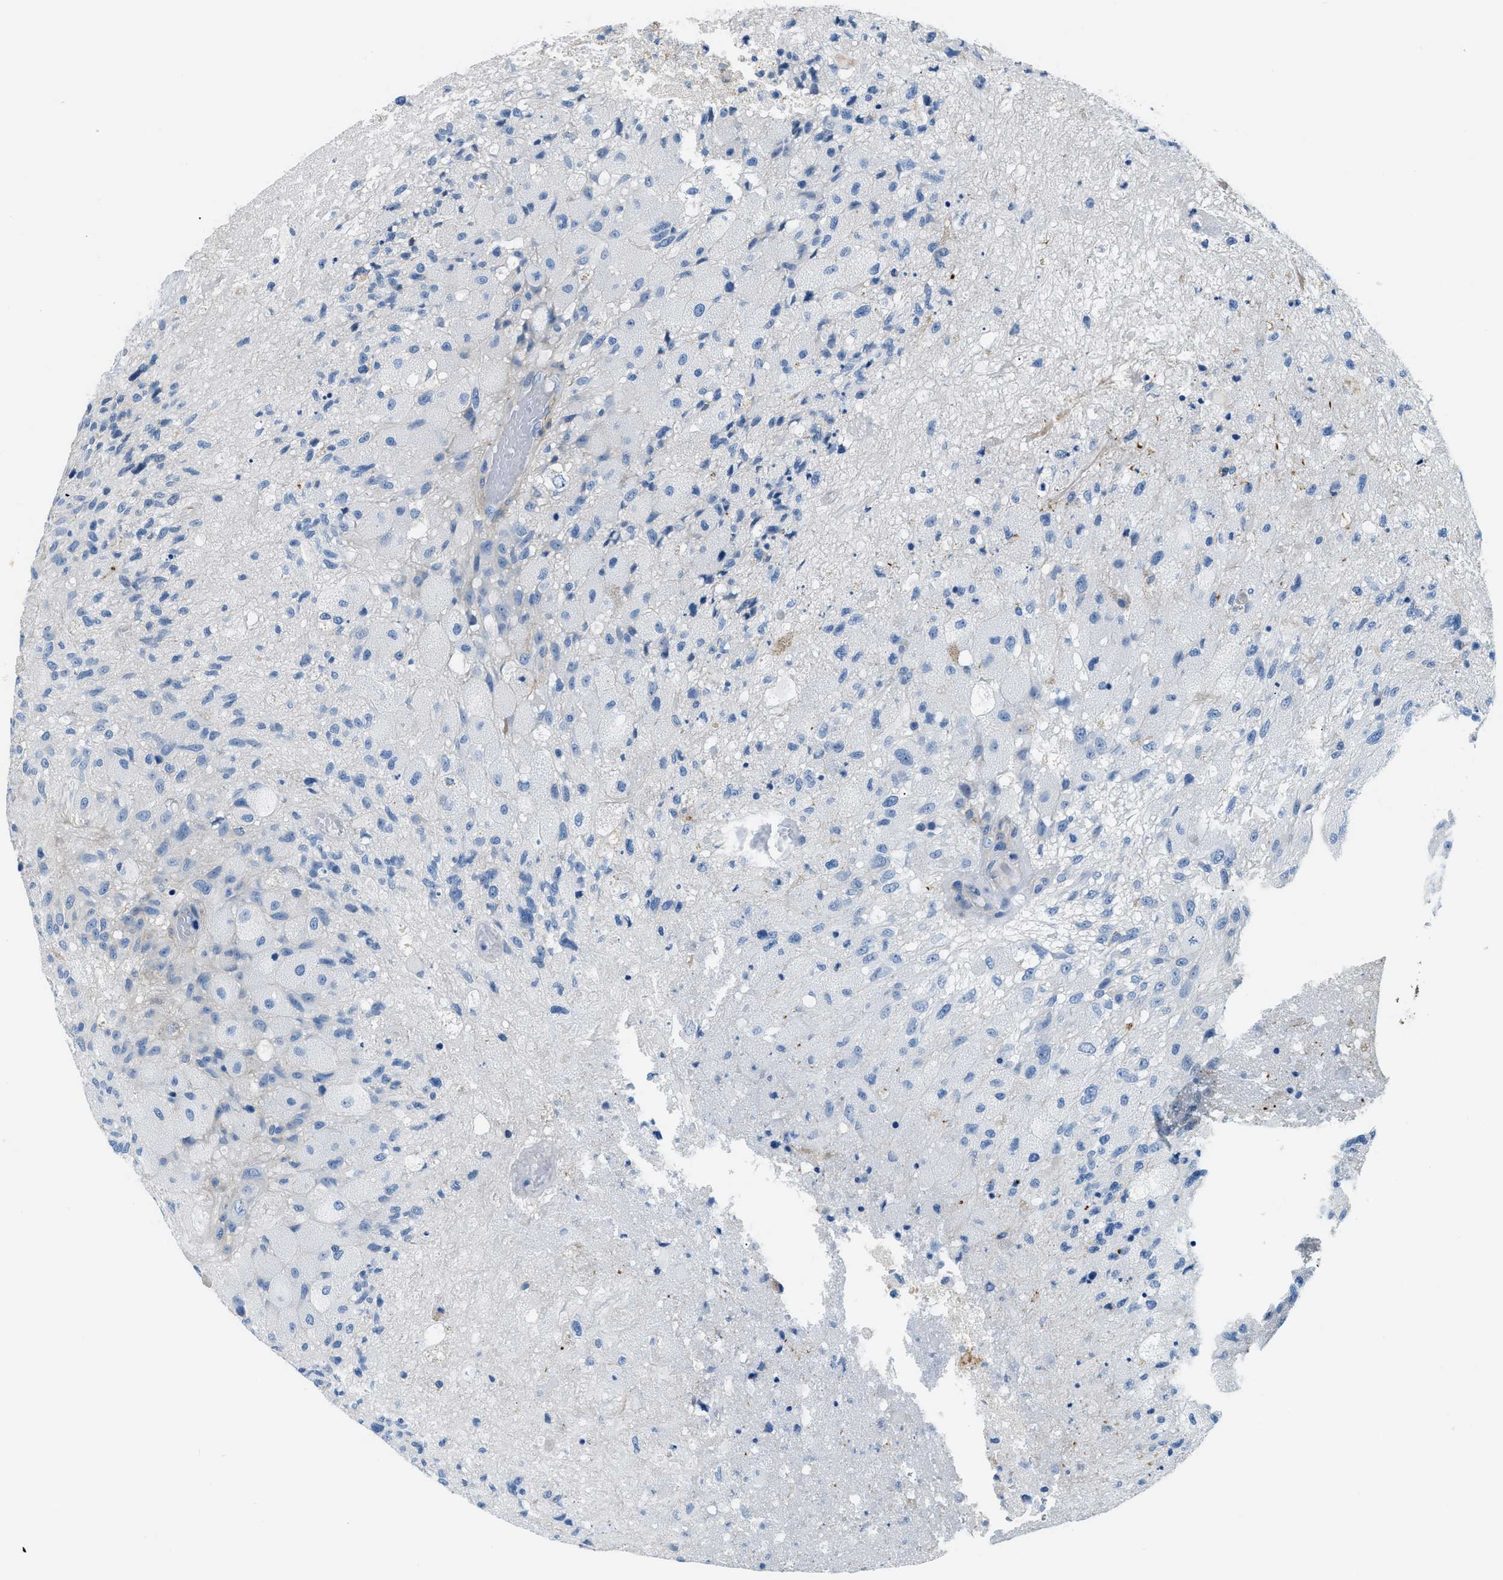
{"staining": {"intensity": "negative", "quantity": "none", "location": "none"}, "tissue": "glioma", "cell_type": "Tumor cells", "image_type": "cancer", "snomed": [{"axis": "morphology", "description": "Normal tissue, NOS"}, {"axis": "morphology", "description": "Glioma, malignant, High grade"}, {"axis": "topography", "description": "Cerebral cortex"}], "caption": "Micrograph shows no significant protein positivity in tumor cells of glioma. (Immunohistochemistry (ihc), brightfield microscopy, high magnification).", "gene": "COL15A1", "patient": {"sex": "male", "age": 77}}